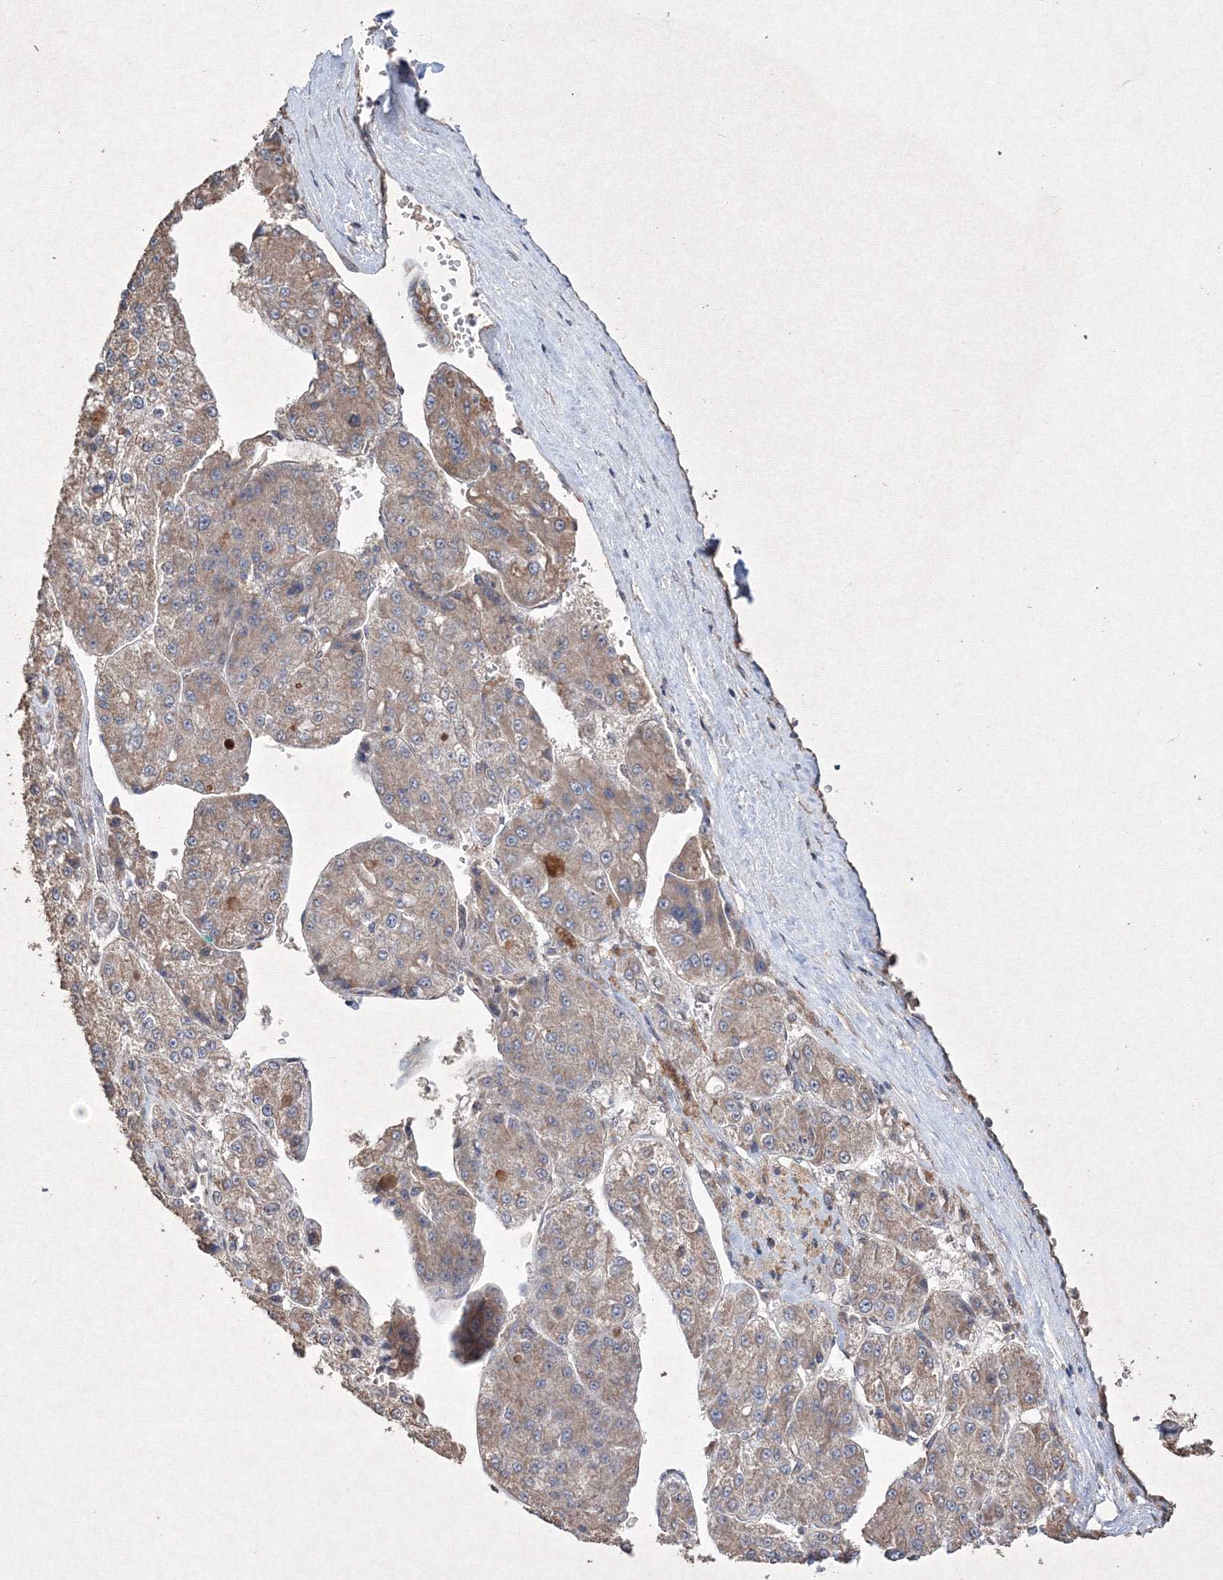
{"staining": {"intensity": "weak", "quantity": ">75%", "location": "cytoplasmic/membranous"}, "tissue": "liver cancer", "cell_type": "Tumor cells", "image_type": "cancer", "snomed": [{"axis": "morphology", "description": "Carcinoma, Hepatocellular, NOS"}, {"axis": "topography", "description": "Liver"}], "caption": "Liver hepatocellular carcinoma stained with immunohistochemistry demonstrates weak cytoplasmic/membranous staining in approximately >75% of tumor cells.", "gene": "GRSF1", "patient": {"sex": "female", "age": 73}}